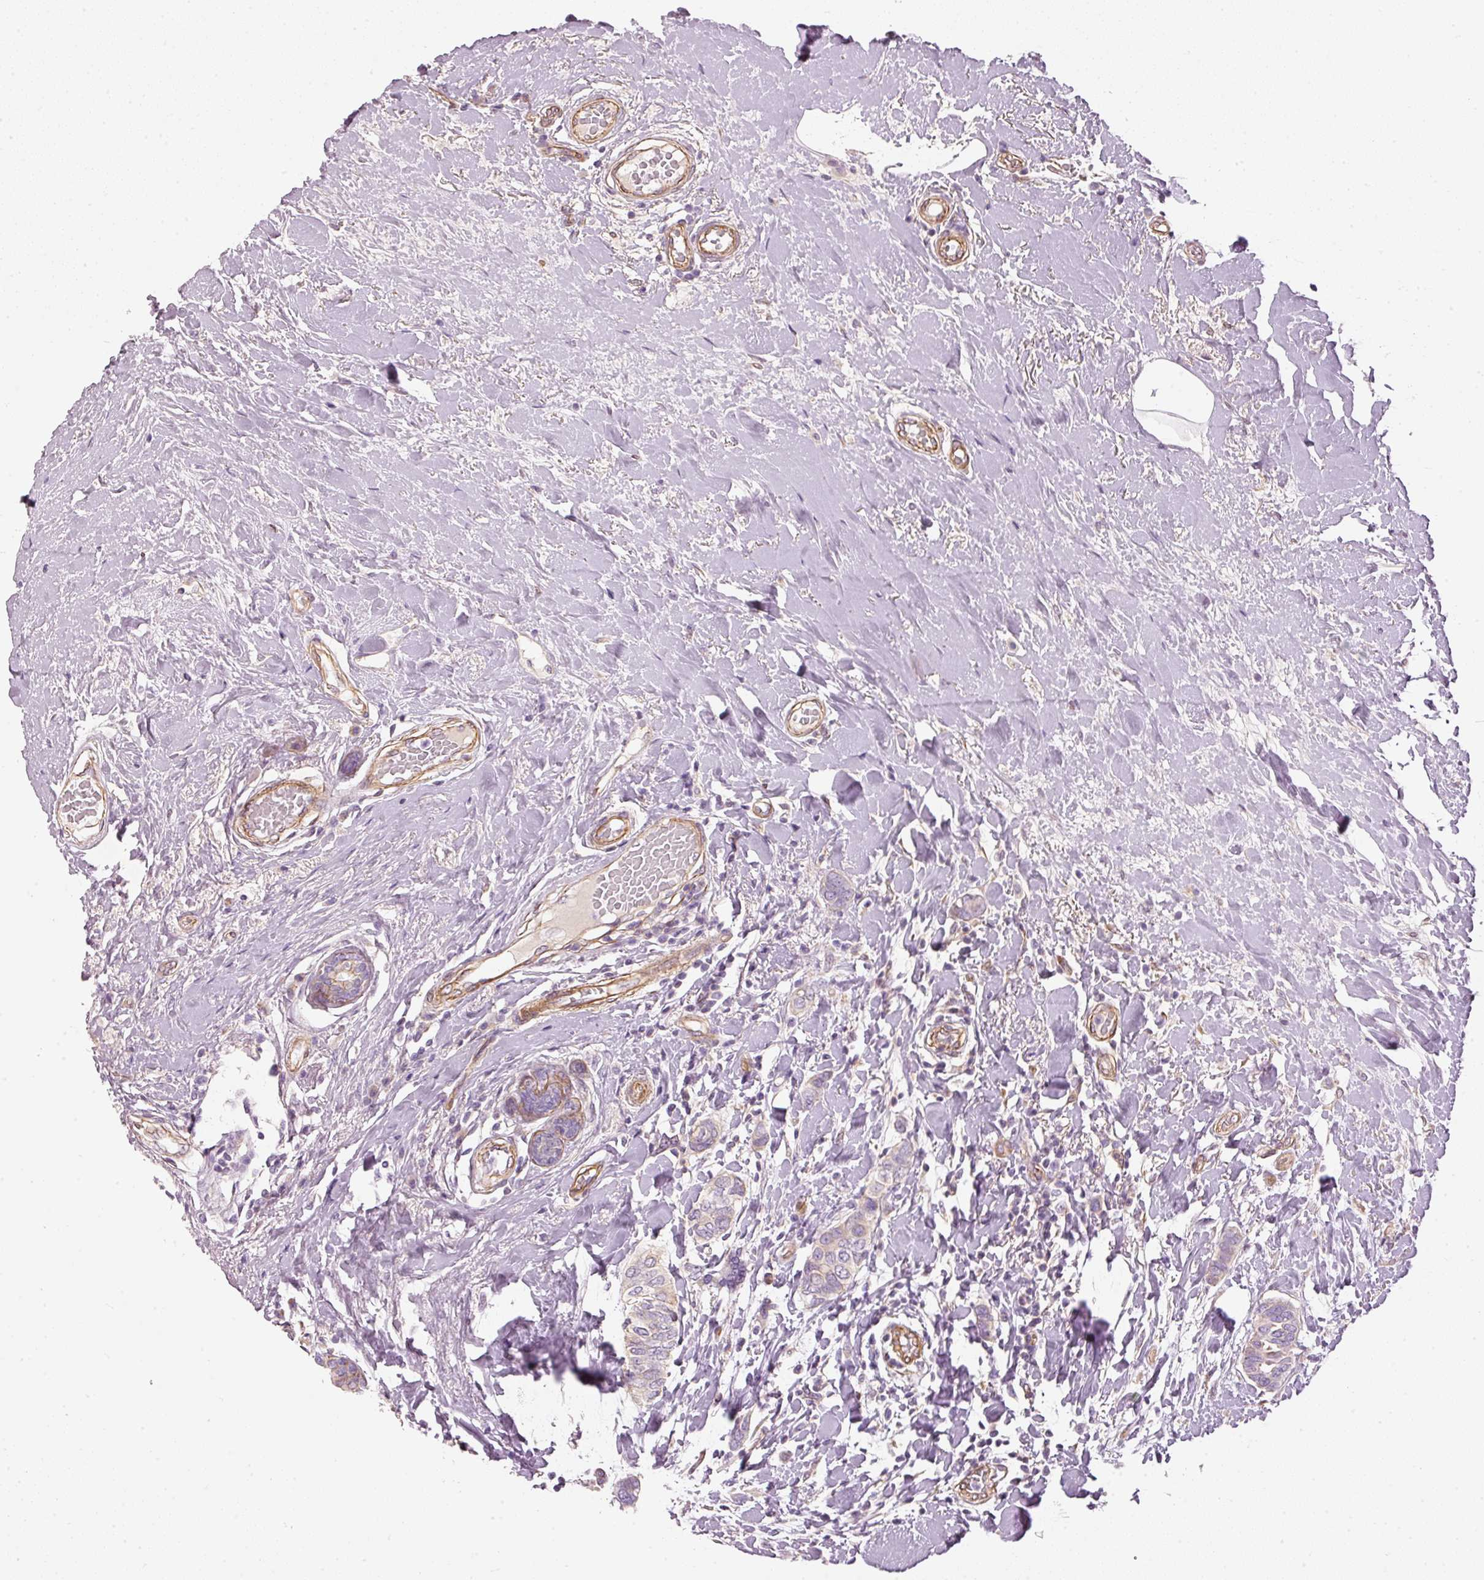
{"staining": {"intensity": "negative", "quantity": "none", "location": "none"}, "tissue": "breast cancer", "cell_type": "Tumor cells", "image_type": "cancer", "snomed": [{"axis": "morphology", "description": "Lobular carcinoma"}, {"axis": "topography", "description": "Breast"}], "caption": "IHC photomicrograph of human breast lobular carcinoma stained for a protein (brown), which shows no staining in tumor cells.", "gene": "OSR2", "patient": {"sex": "female", "age": 51}}